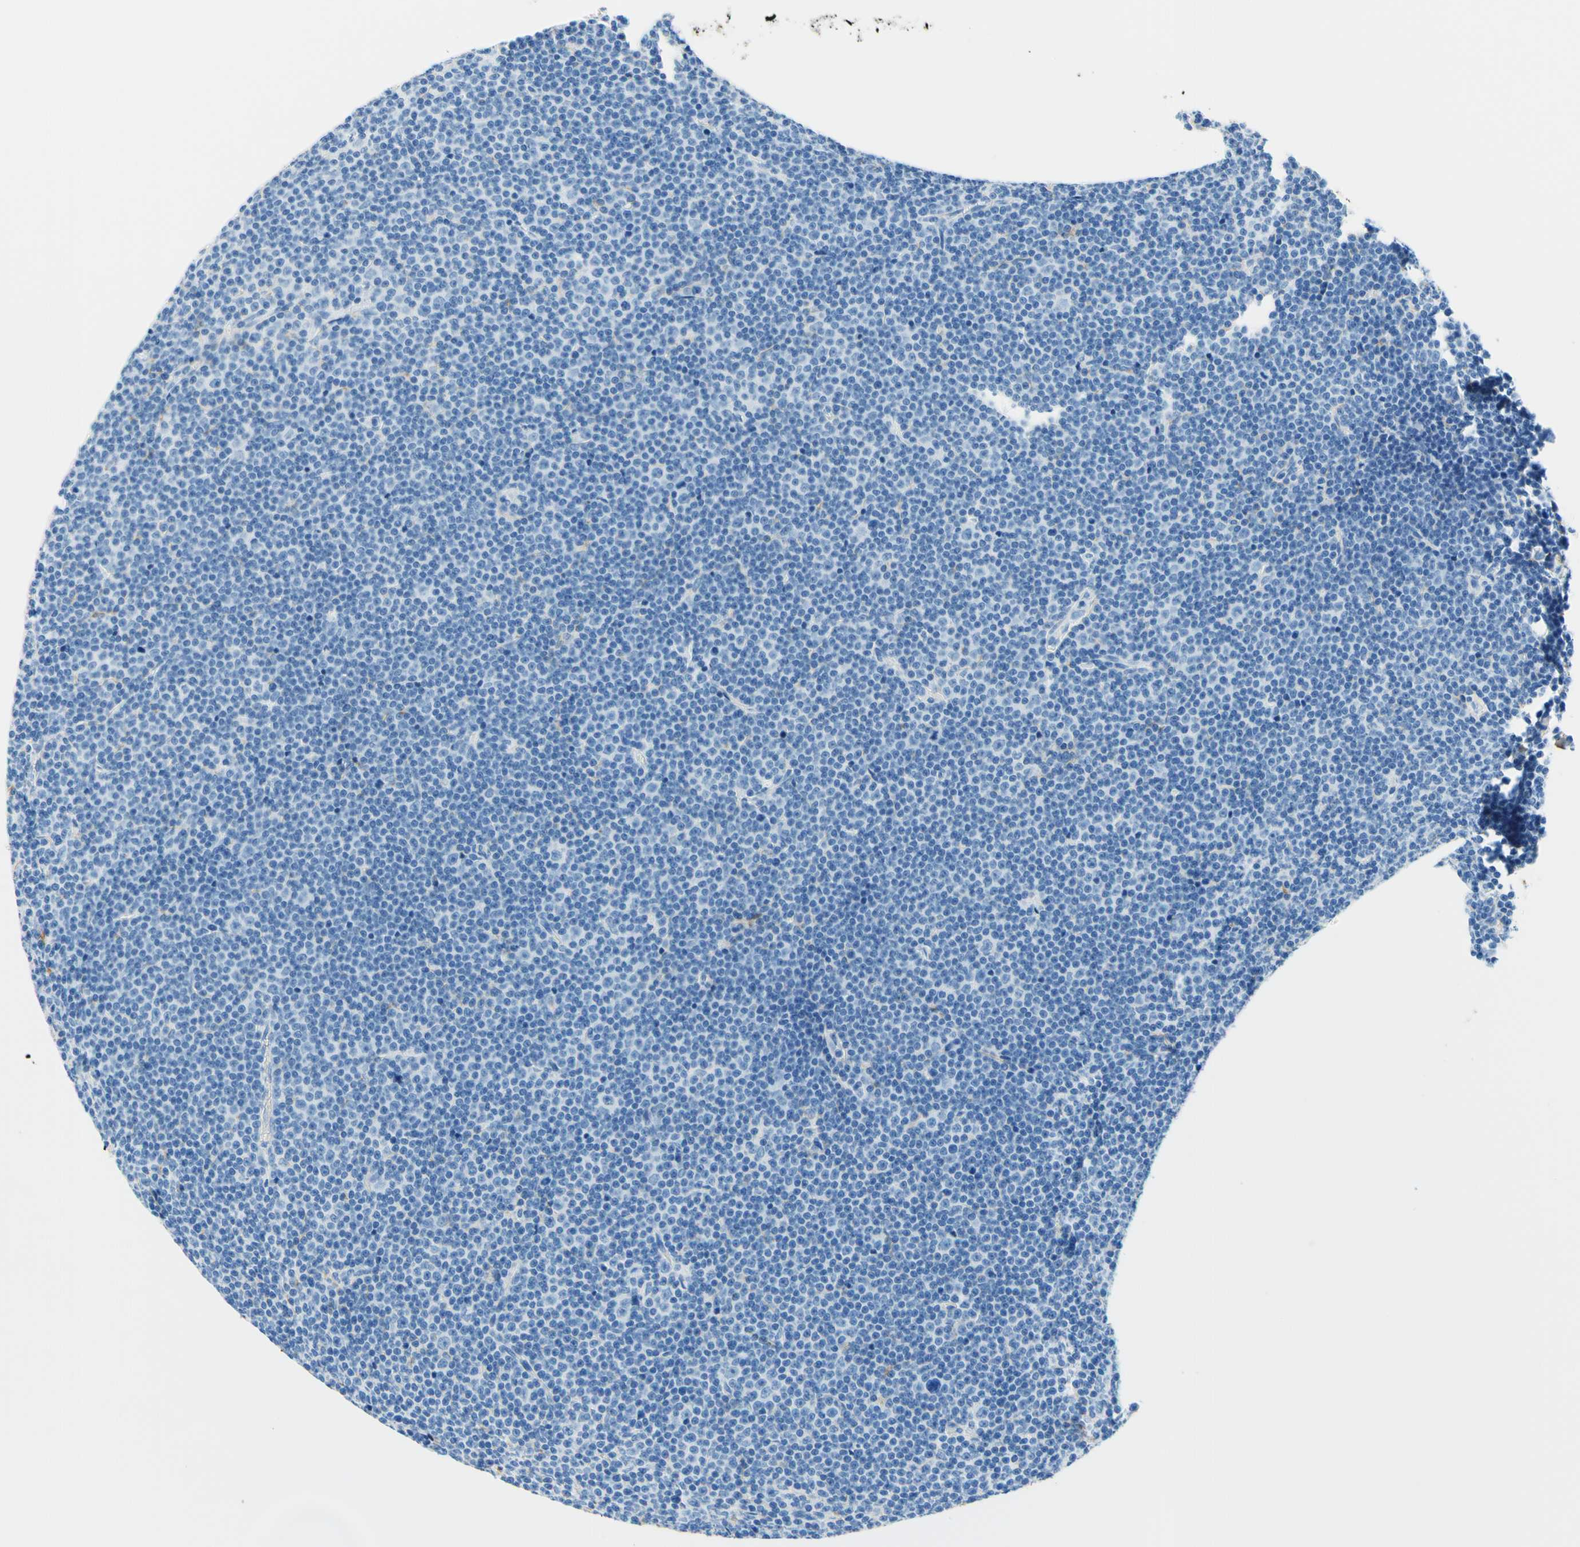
{"staining": {"intensity": "negative", "quantity": "none", "location": "none"}, "tissue": "lymphoma", "cell_type": "Tumor cells", "image_type": "cancer", "snomed": [{"axis": "morphology", "description": "Malignant lymphoma, non-Hodgkin's type, Low grade"}, {"axis": "topography", "description": "Lymph node"}], "caption": "DAB immunohistochemical staining of low-grade malignant lymphoma, non-Hodgkin's type displays no significant positivity in tumor cells.", "gene": "MFAP5", "patient": {"sex": "female", "age": 67}}